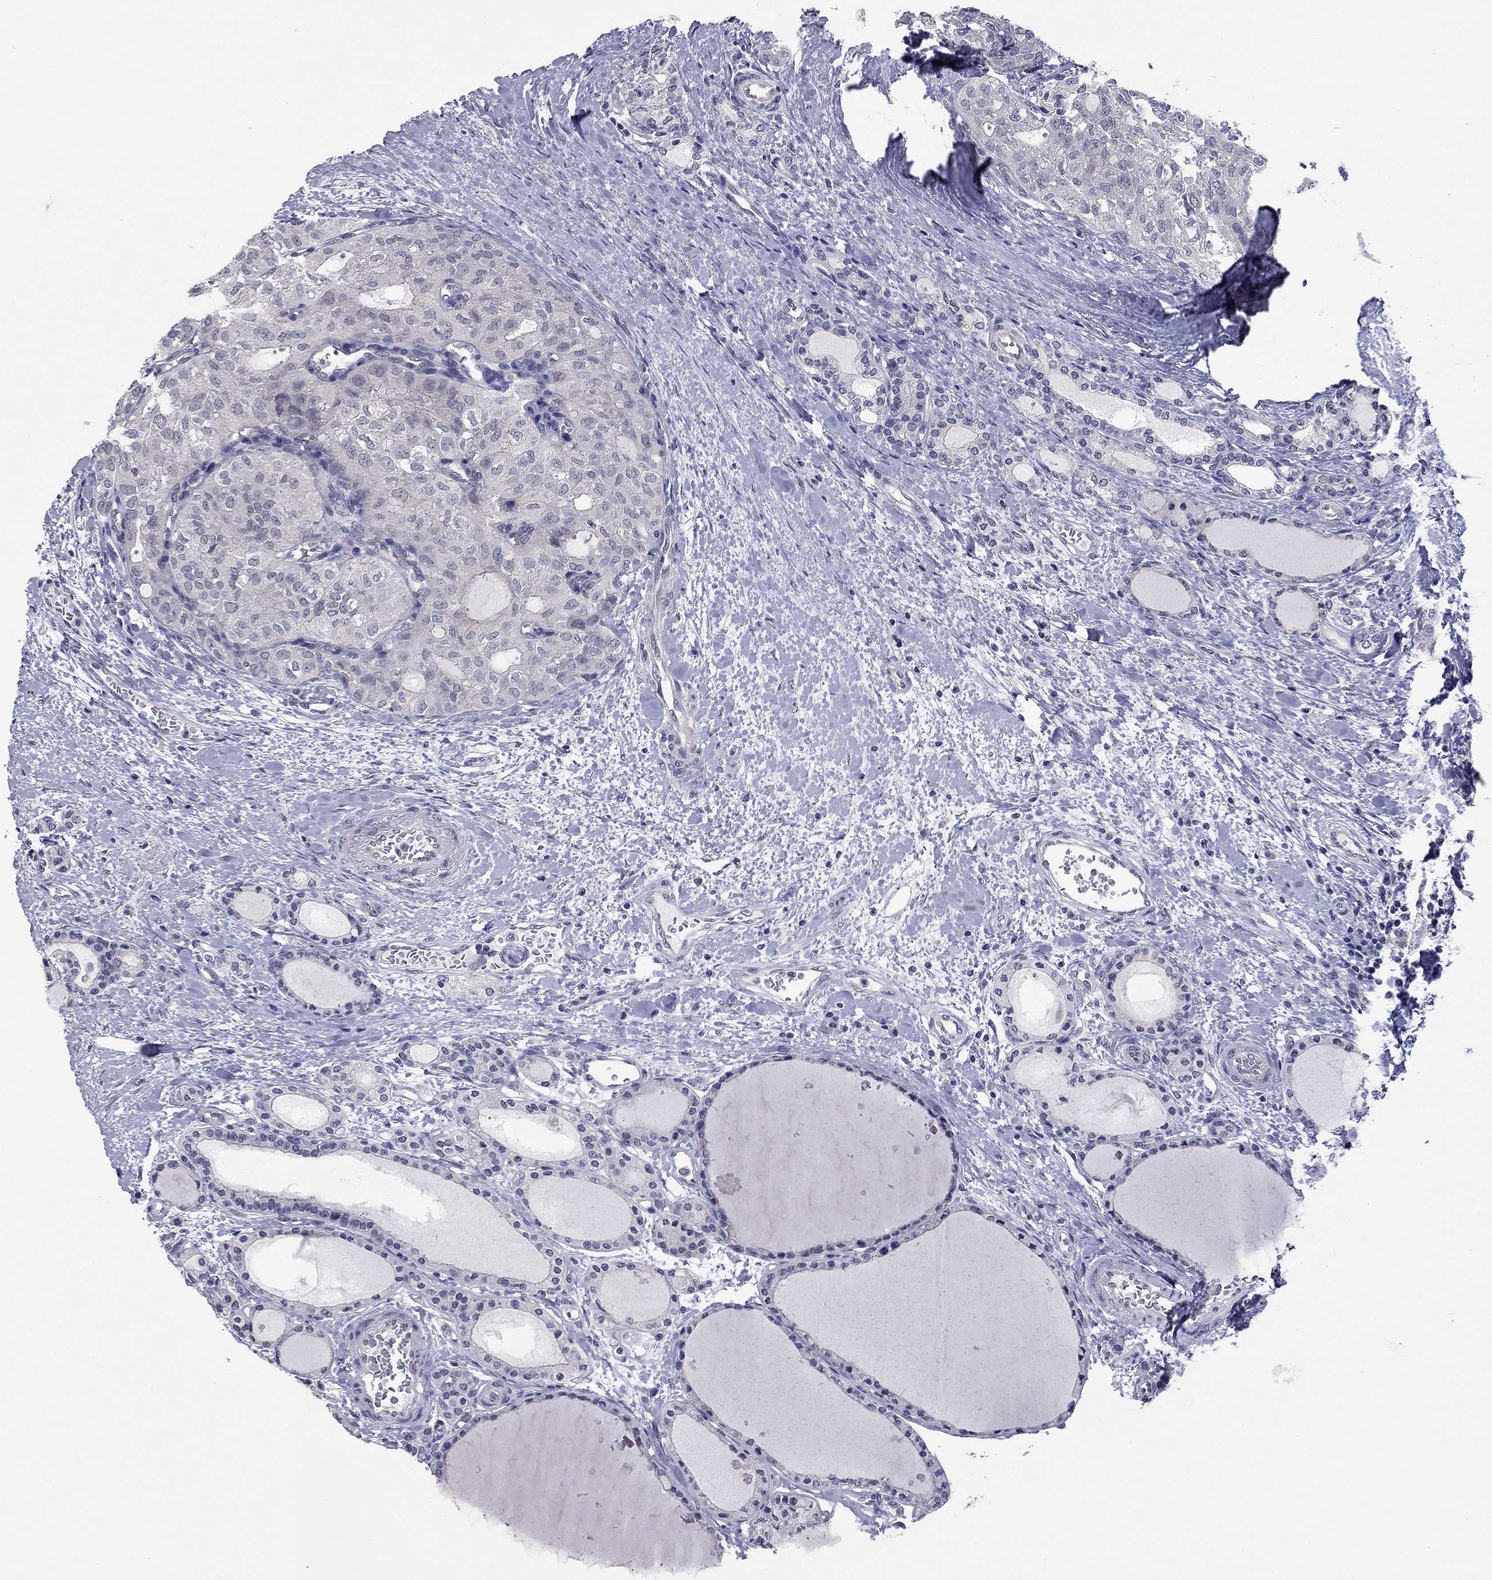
{"staining": {"intensity": "negative", "quantity": "none", "location": "none"}, "tissue": "thyroid cancer", "cell_type": "Tumor cells", "image_type": "cancer", "snomed": [{"axis": "morphology", "description": "Follicular adenoma carcinoma, NOS"}, {"axis": "topography", "description": "Thyroid gland"}], "caption": "Immunohistochemistry image of neoplastic tissue: thyroid cancer stained with DAB reveals no significant protein staining in tumor cells.", "gene": "SHOC2", "patient": {"sex": "male", "age": 75}}